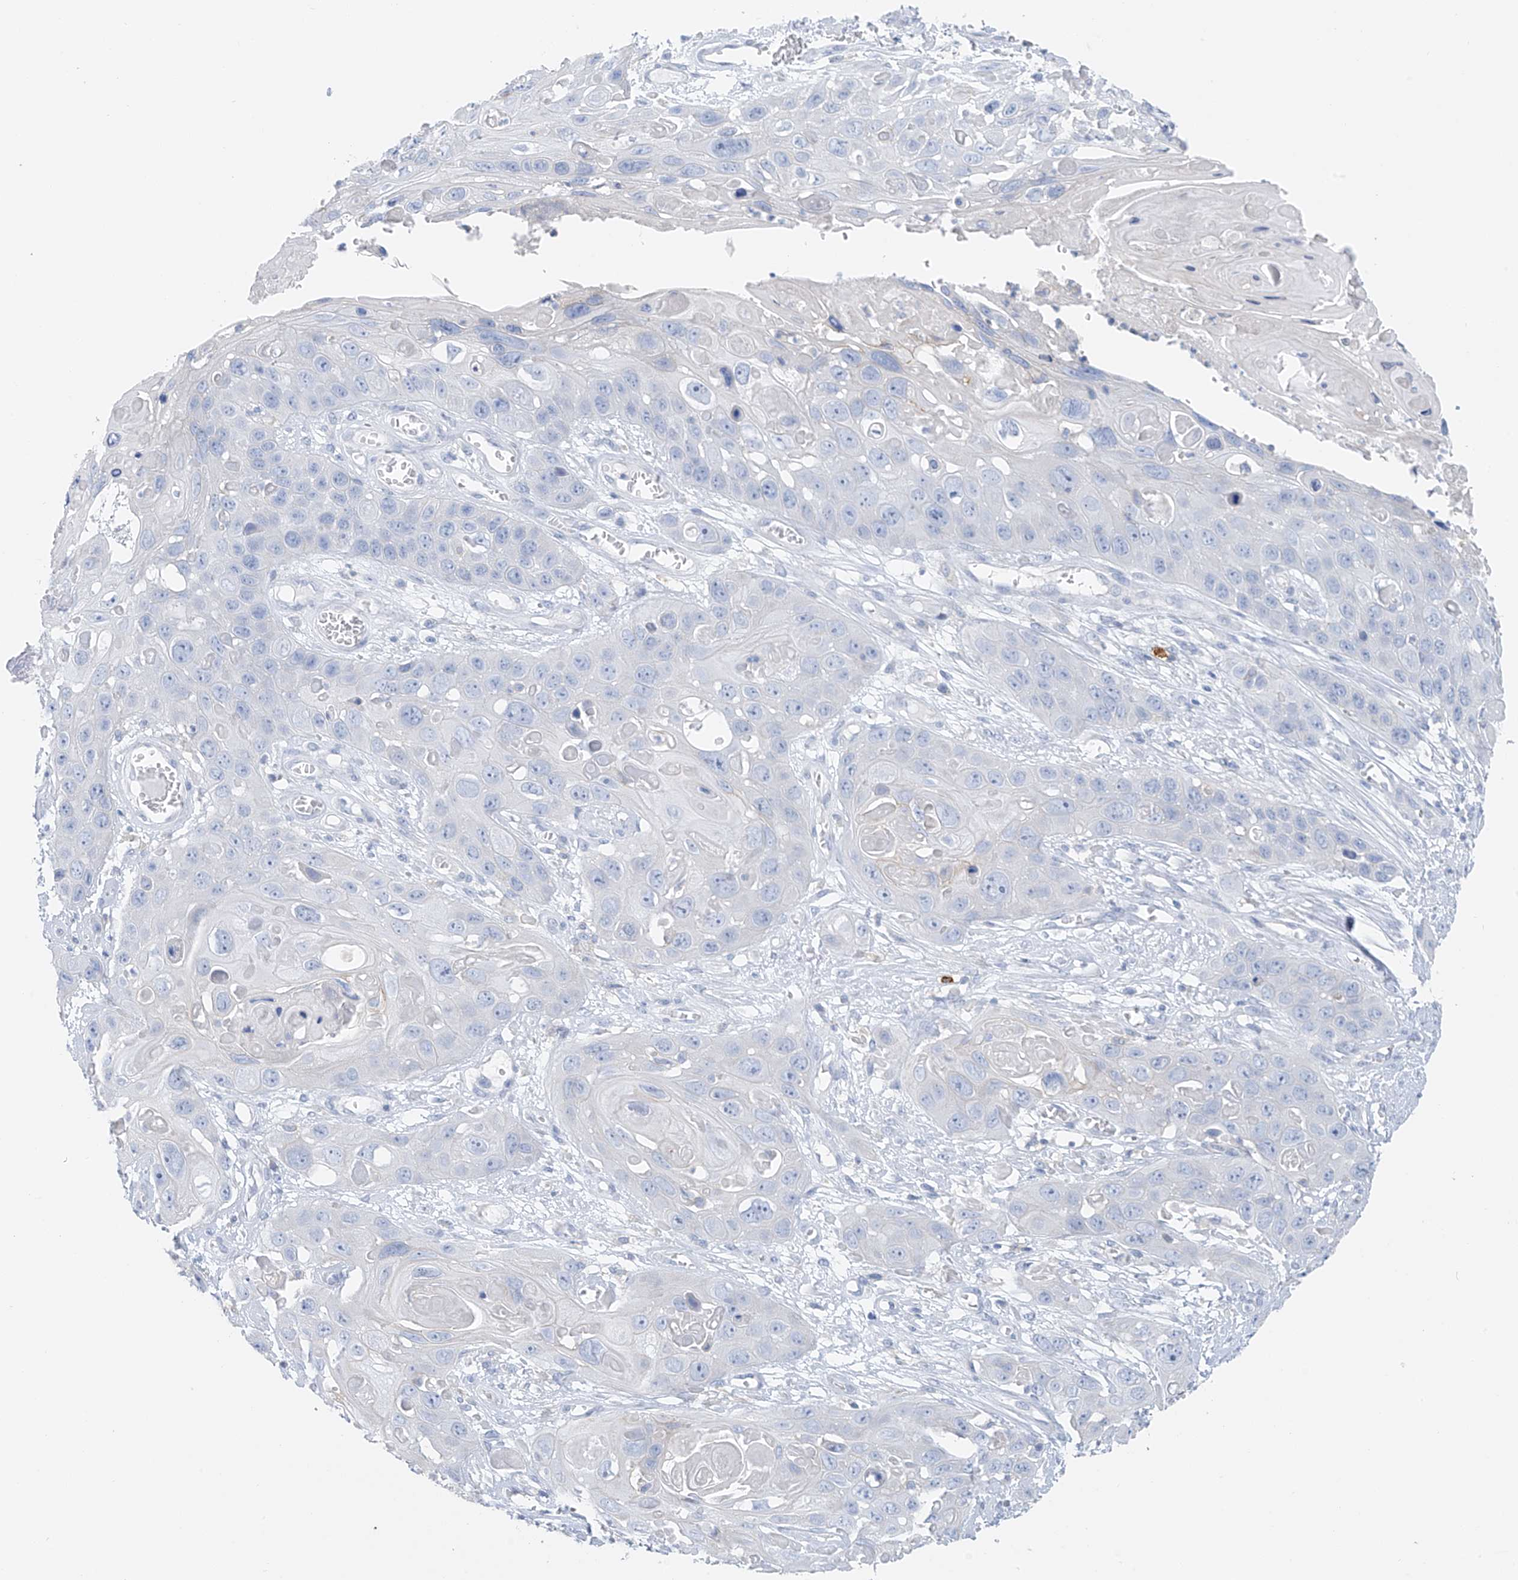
{"staining": {"intensity": "negative", "quantity": "none", "location": "none"}, "tissue": "skin cancer", "cell_type": "Tumor cells", "image_type": "cancer", "snomed": [{"axis": "morphology", "description": "Squamous cell carcinoma, NOS"}, {"axis": "topography", "description": "Skin"}], "caption": "High power microscopy image of an IHC histopathology image of skin cancer (squamous cell carcinoma), revealing no significant expression in tumor cells. (DAB immunohistochemistry (IHC), high magnification).", "gene": "POMGNT2", "patient": {"sex": "male", "age": 55}}